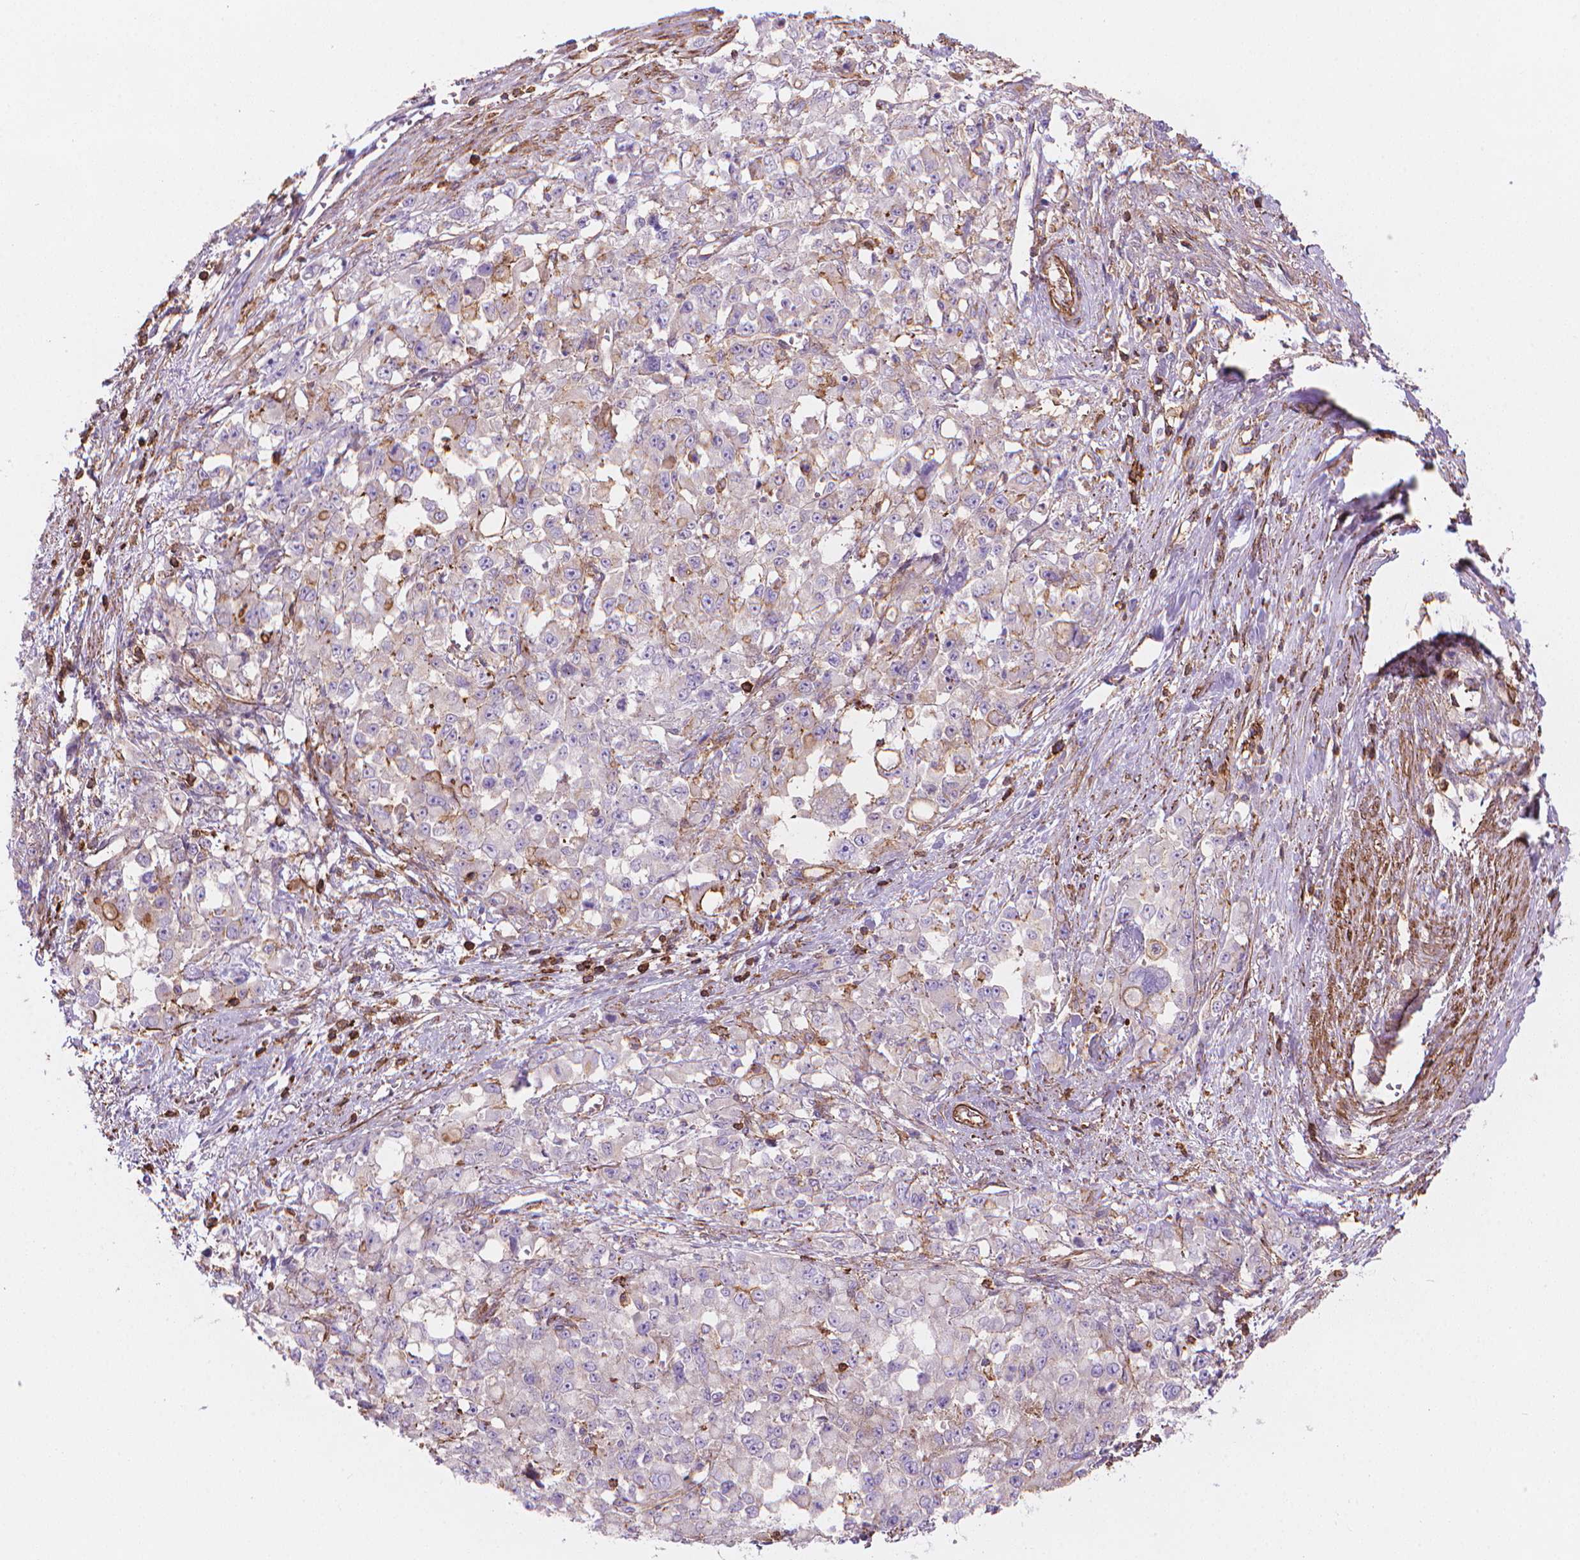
{"staining": {"intensity": "negative", "quantity": "none", "location": "none"}, "tissue": "stomach cancer", "cell_type": "Tumor cells", "image_type": "cancer", "snomed": [{"axis": "morphology", "description": "Adenocarcinoma, NOS"}, {"axis": "topography", "description": "Stomach"}], "caption": "A high-resolution histopathology image shows IHC staining of stomach cancer (adenocarcinoma), which displays no significant staining in tumor cells.", "gene": "PATJ", "patient": {"sex": "female", "age": 76}}